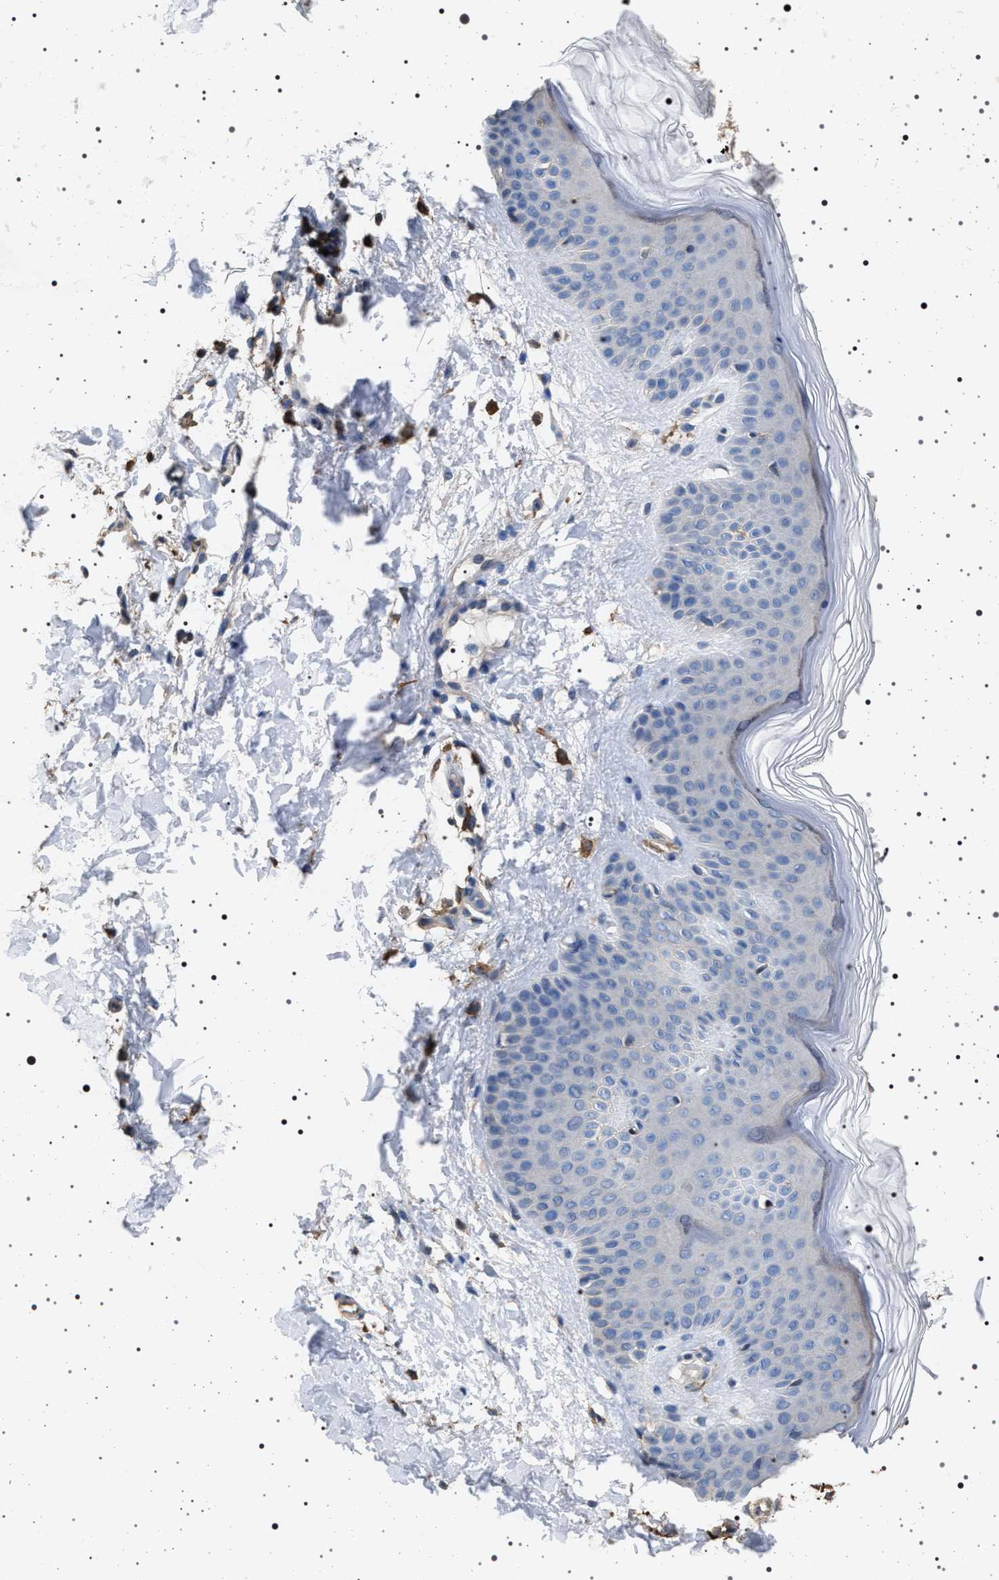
{"staining": {"intensity": "negative", "quantity": "none", "location": "none"}, "tissue": "skin", "cell_type": "Fibroblasts", "image_type": "normal", "snomed": [{"axis": "morphology", "description": "Normal tissue, NOS"}, {"axis": "morphology", "description": "Malignant melanoma, Metastatic site"}, {"axis": "topography", "description": "Skin"}], "caption": "Fibroblasts show no significant positivity in benign skin. Brightfield microscopy of immunohistochemistry (IHC) stained with DAB (3,3'-diaminobenzidine) (brown) and hematoxylin (blue), captured at high magnification.", "gene": "SMAP2", "patient": {"sex": "male", "age": 41}}